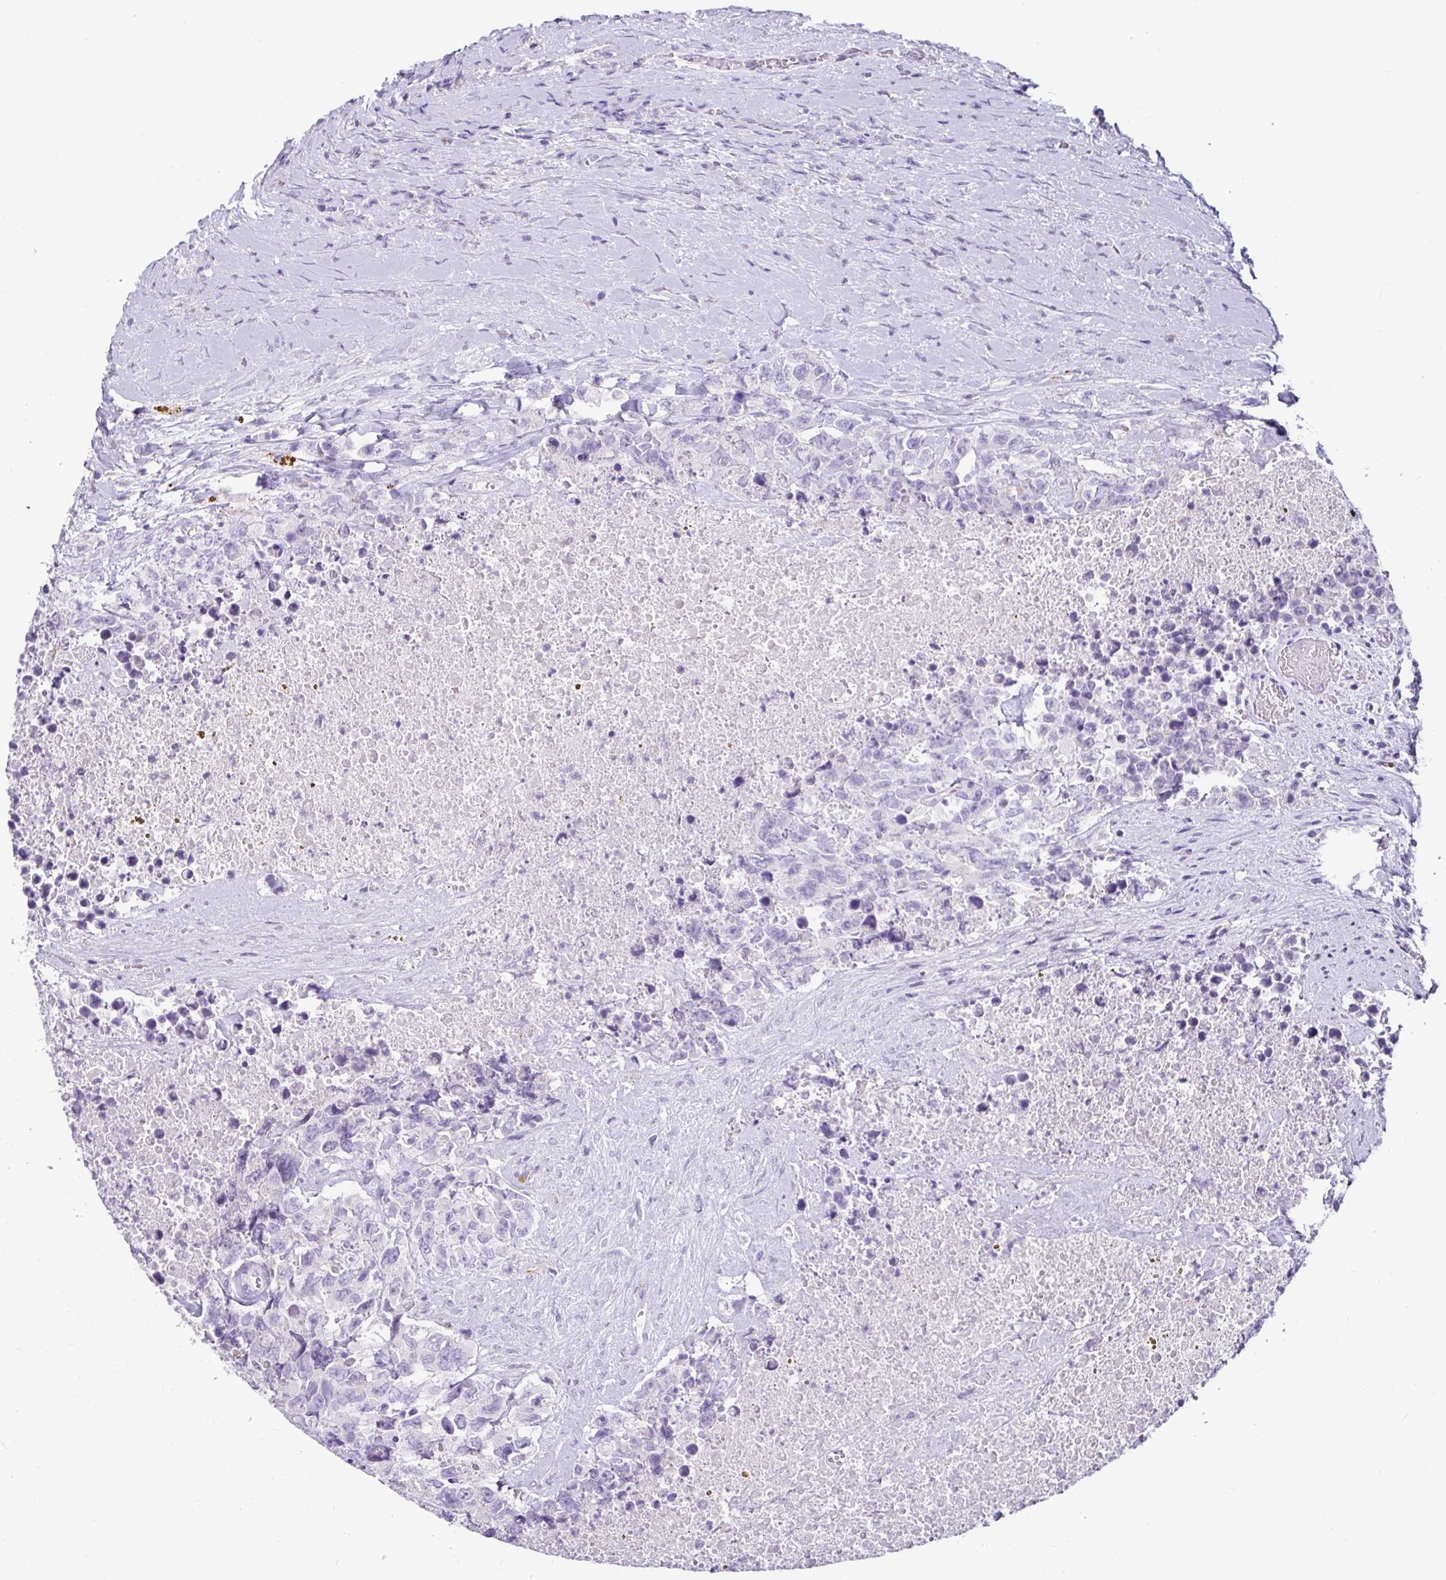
{"staining": {"intensity": "negative", "quantity": "none", "location": "none"}, "tissue": "testis cancer", "cell_type": "Tumor cells", "image_type": "cancer", "snomed": [{"axis": "morphology", "description": "Carcinoma, Embryonal, NOS"}, {"axis": "topography", "description": "Testis"}], "caption": "High power microscopy histopathology image of an immunohistochemistry (IHC) histopathology image of testis embryonal carcinoma, revealing no significant positivity in tumor cells. Brightfield microscopy of immunohistochemistry (IHC) stained with DAB (brown) and hematoxylin (blue), captured at high magnification.", "gene": "CTSZ", "patient": {"sex": "male", "age": 24}}